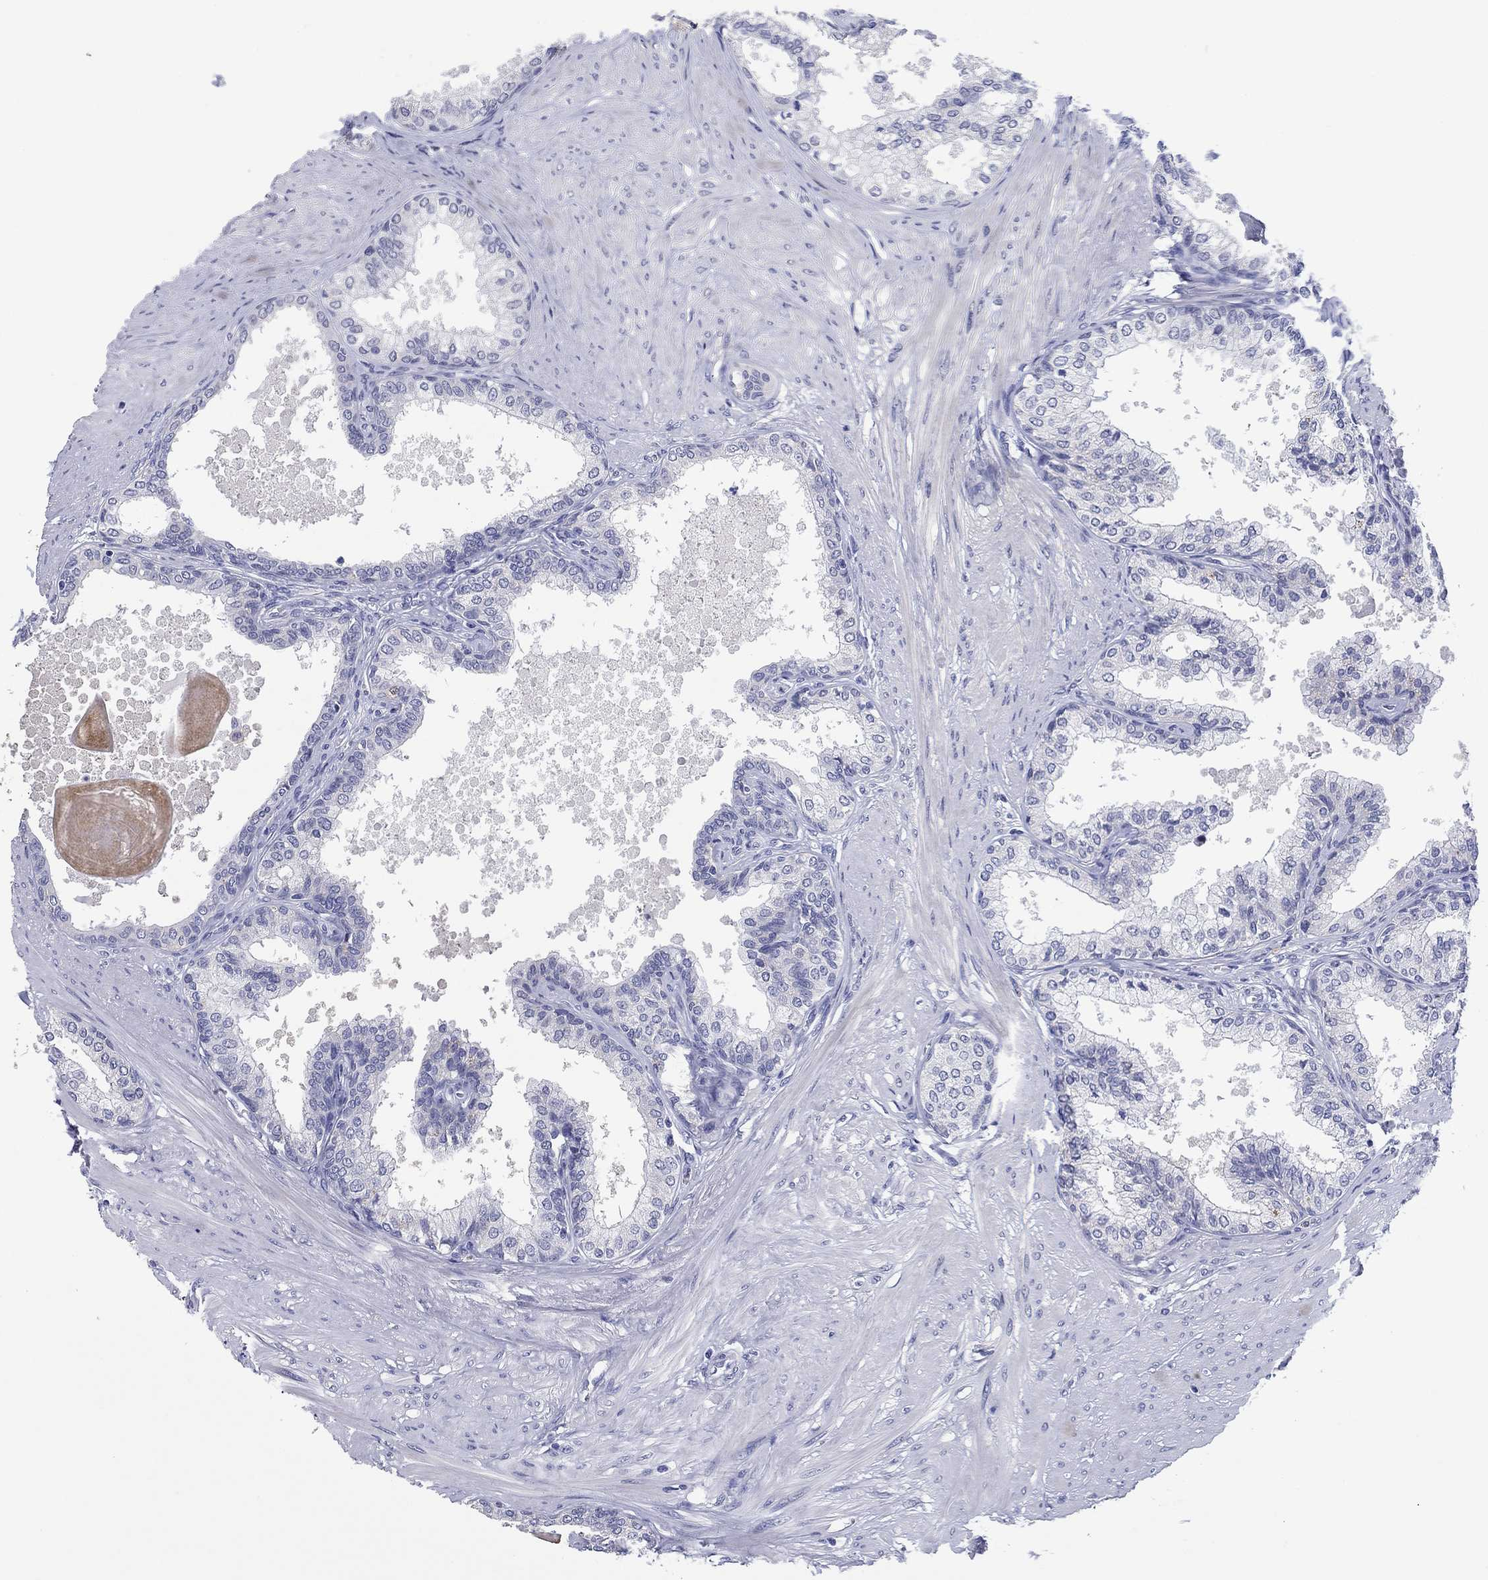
{"staining": {"intensity": "negative", "quantity": "none", "location": "none"}, "tissue": "prostate", "cell_type": "Glandular cells", "image_type": "normal", "snomed": [{"axis": "morphology", "description": "Normal tissue, NOS"}, {"axis": "topography", "description": "Prostate"}], "caption": "High power microscopy image of an IHC photomicrograph of unremarkable prostate, revealing no significant expression in glandular cells.", "gene": "HDC", "patient": {"sex": "male", "age": 63}}